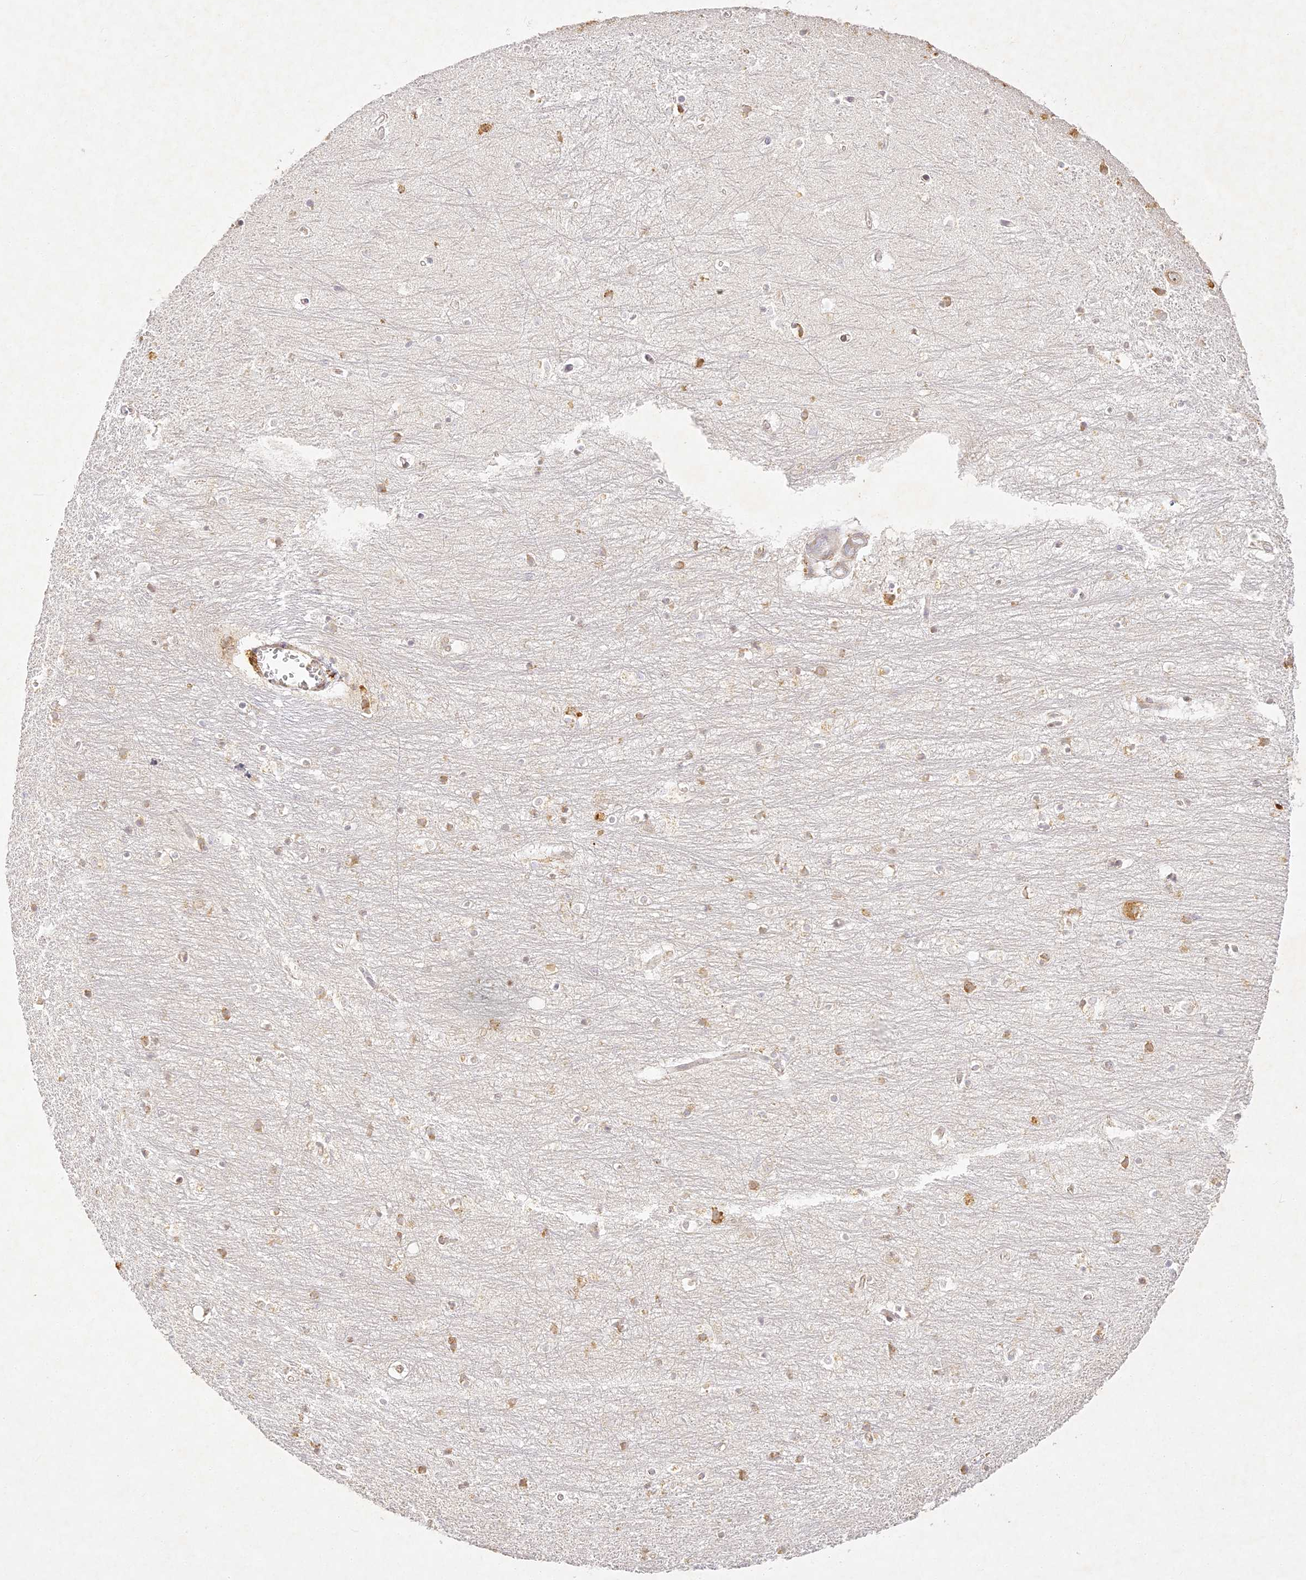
{"staining": {"intensity": "moderate", "quantity": "<25%", "location": "cytoplasmic/membranous"}, "tissue": "hippocampus", "cell_type": "Glial cells", "image_type": "normal", "snomed": [{"axis": "morphology", "description": "Normal tissue, NOS"}, {"axis": "topography", "description": "Hippocampus"}], "caption": "Immunohistochemistry of normal human hippocampus reveals low levels of moderate cytoplasmic/membranous positivity in about <25% of glial cells. Nuclei are stained in blue.", "gene": "SLC30A5", "patient": {"sex": "female", "age": 64}}